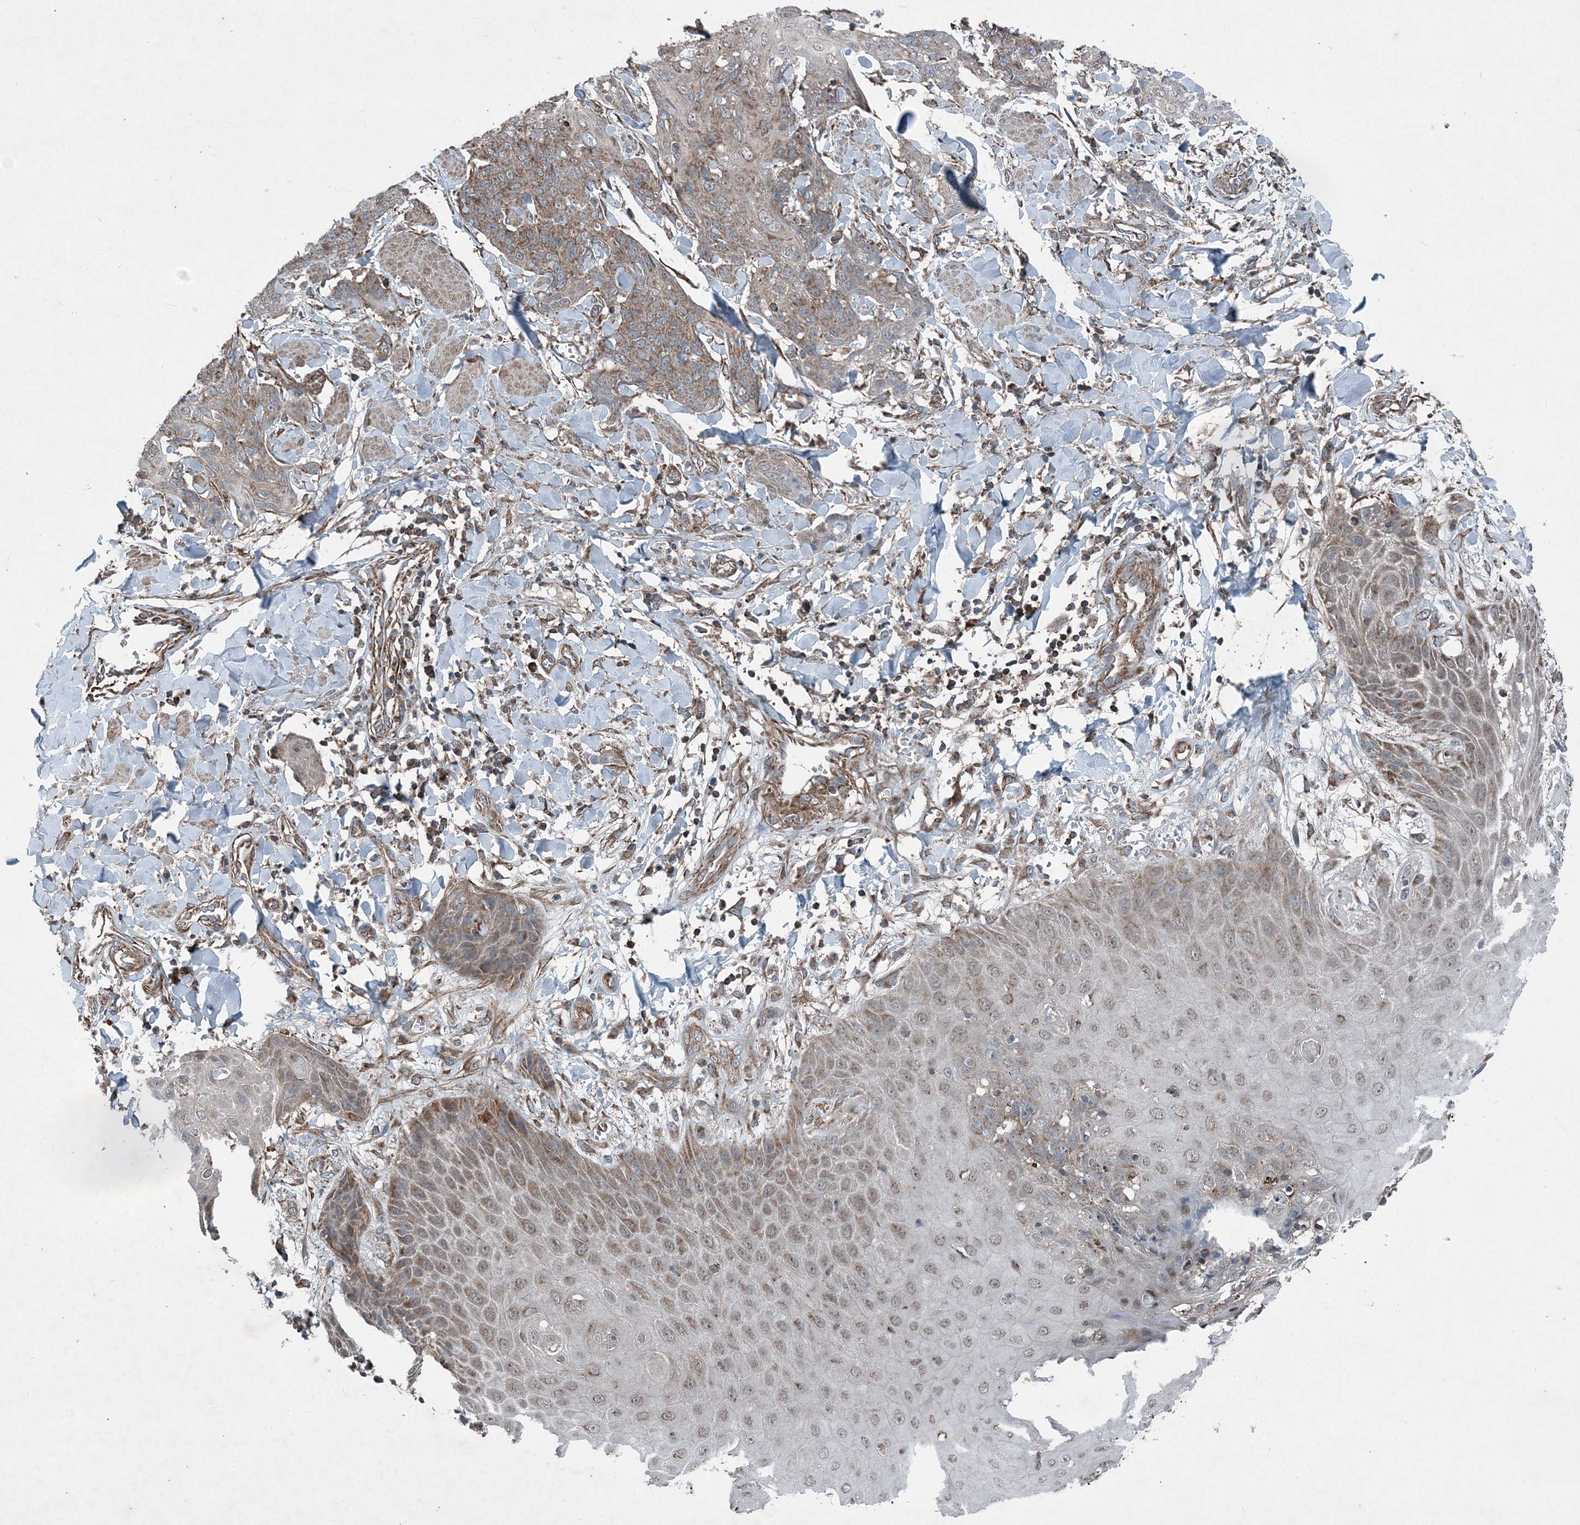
{"staining": {"intensity": "weak", "quantity": ">75%", "location": "cytoplasmic/membranous"}, "tissue": "skin cancer", "cell_type": "Tumor cells", "image_type": "cancer", "snomed": [{"axis": "morphology", "description": "Squamous cell carcinoma, NOS"}, {"axis": "topography", "description": "Skin"}, {"axis": "topography", "description": "Vulva"}], "caption": "DAB (3,3'-diaminobenzidine) immunohistochemical staining of human skin cancer shows weak cytoplasmic/membranous protein expression in approximately >75% of tumor cells.", "gene": "NDUFA2", "patient": {"sex": "female", "age": 85}}